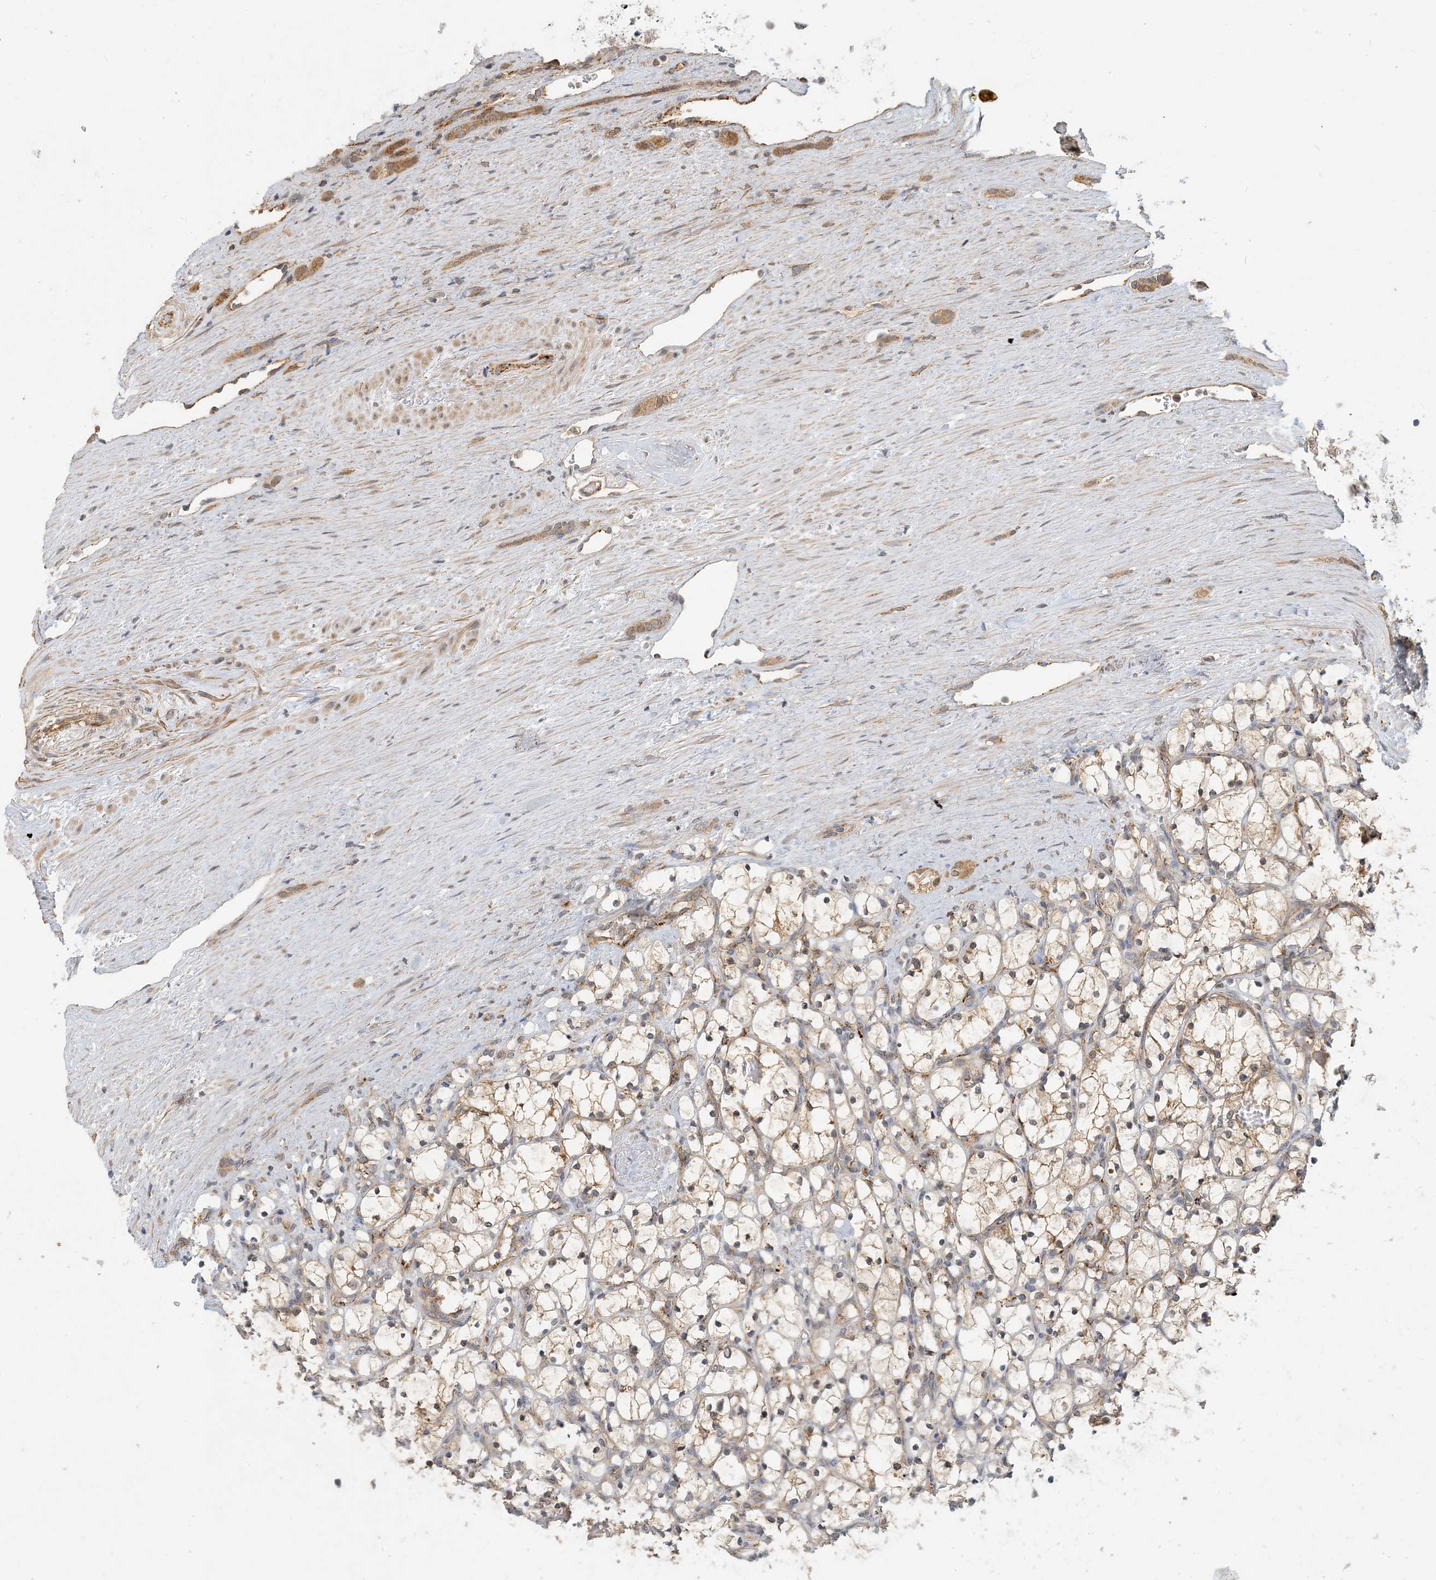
{"staining": {"intensity": "weak", "quantity": ">75%", "location": "cytoplasmic/membranous"}, "tissue": "renal cancer", "cell_type": "Tumor cells", "image_type": "cancer", "snomed": [{"axis": "morphology", "description": "Adenocarcinoma, NOS"}, {"axis": "topography", "description": "Kidney"}], "caption": "This is an image of IHC staining of renal adenocarcinoma, which shows weak staining in the cytoplasmic/membranous of tumor cells.", "gene": "ZBTB3", "patient": {"sex": "female", "age": 69}}